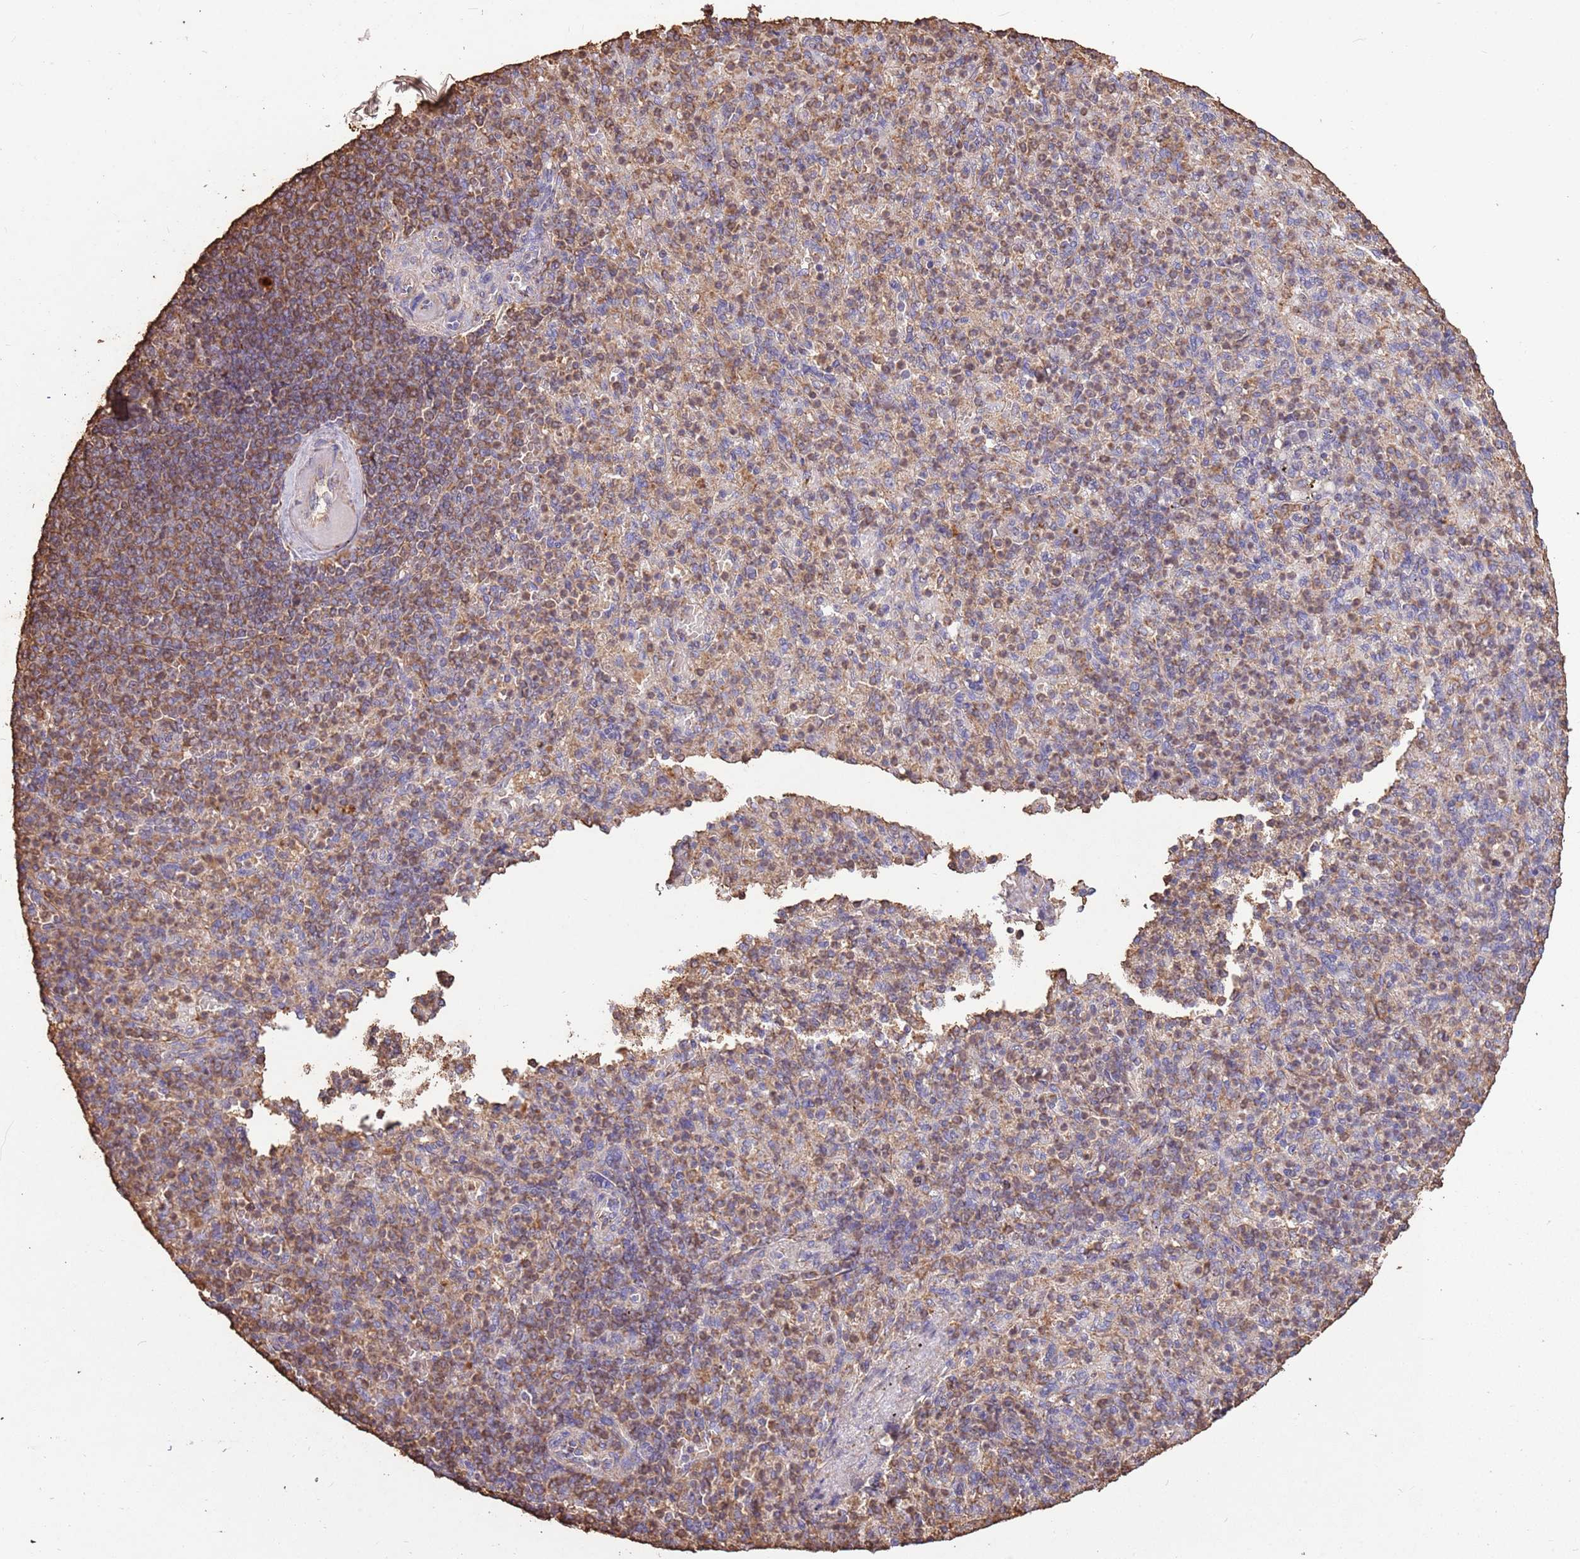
{"staining": {"intensity": "moderate", "quantity": "<25%", "location": "cytoplasmic/membranous"}, "tissue": "spleen", "cell_type": "Cells in red pulp", "image_type": "normal", "snomed": [{"axis": "morphology", "description": "Normal tissue, NOS"}, {"axis": "topography", "description": "Spleen"}], "caption": "Cells in red pulp demonstrate low levels of moderate cytoplasmic/membranous staining in approximately <25% of cells in unremarkable spleen.", "gene": "ARL10", "patient": {"sex": "female", "age": 74}}